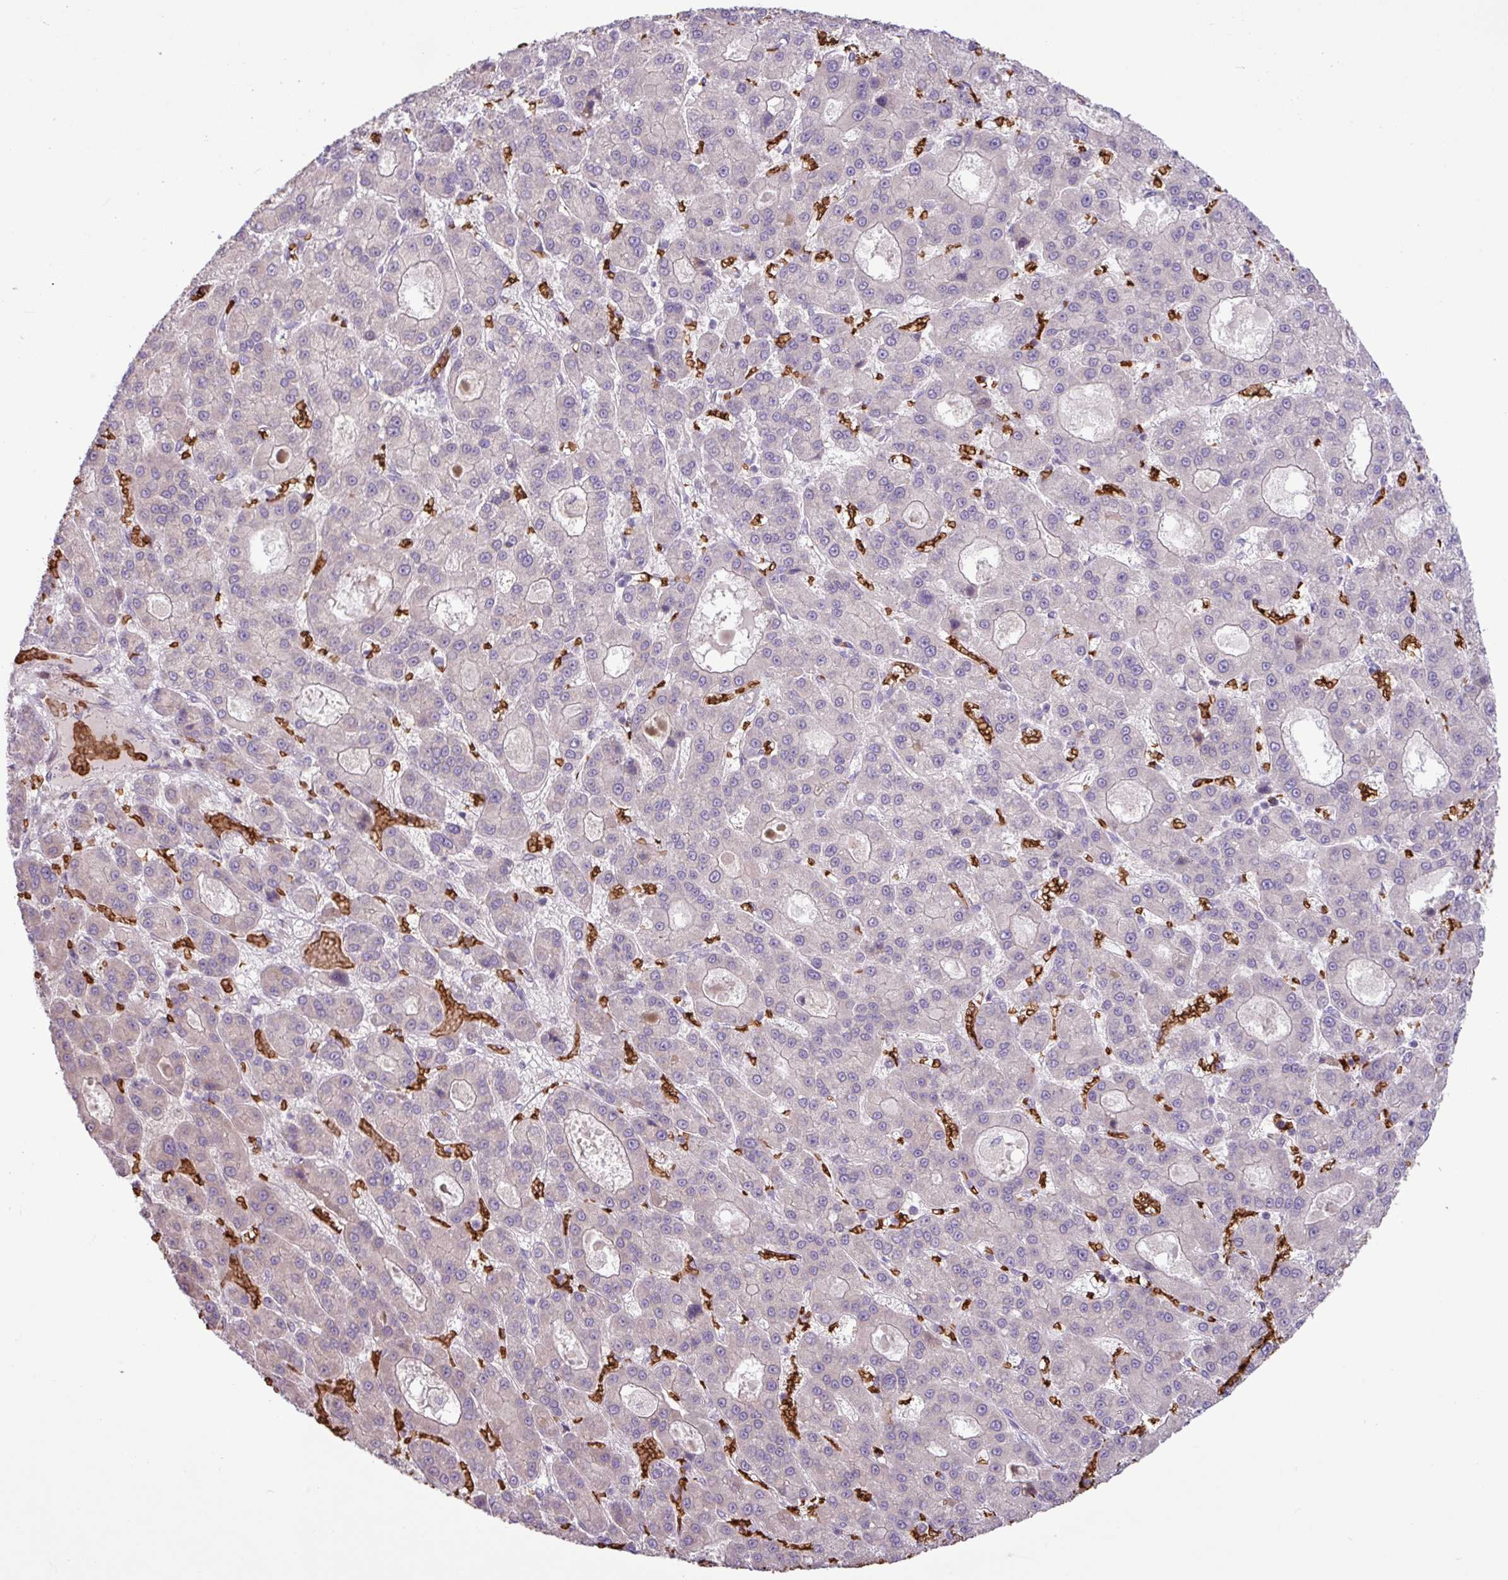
{"staining": {"intensity": "negative", "quantity": "none", "location": "none"}, "tissue": "liver cancer", "cell_type": "Tumor cells", "image_type": "cancer", "snomed": [{"axis": "morphology", "description": "Carcinoma, Hepatocellular, NOS"}, {"axis": "topography", "description": "Liver"}], "caption": "IHC image of neoplastic tissue: hepatocellular carcinoma (liver) stained with DAB reveals no significant protein positivity in tumor cells. (DAB immunohistochemistry (IHC) visualized using brightfield microscopy, high magnification).", "gene": "RAD21L1", "patient": {"sex": "male", "age": 70}}